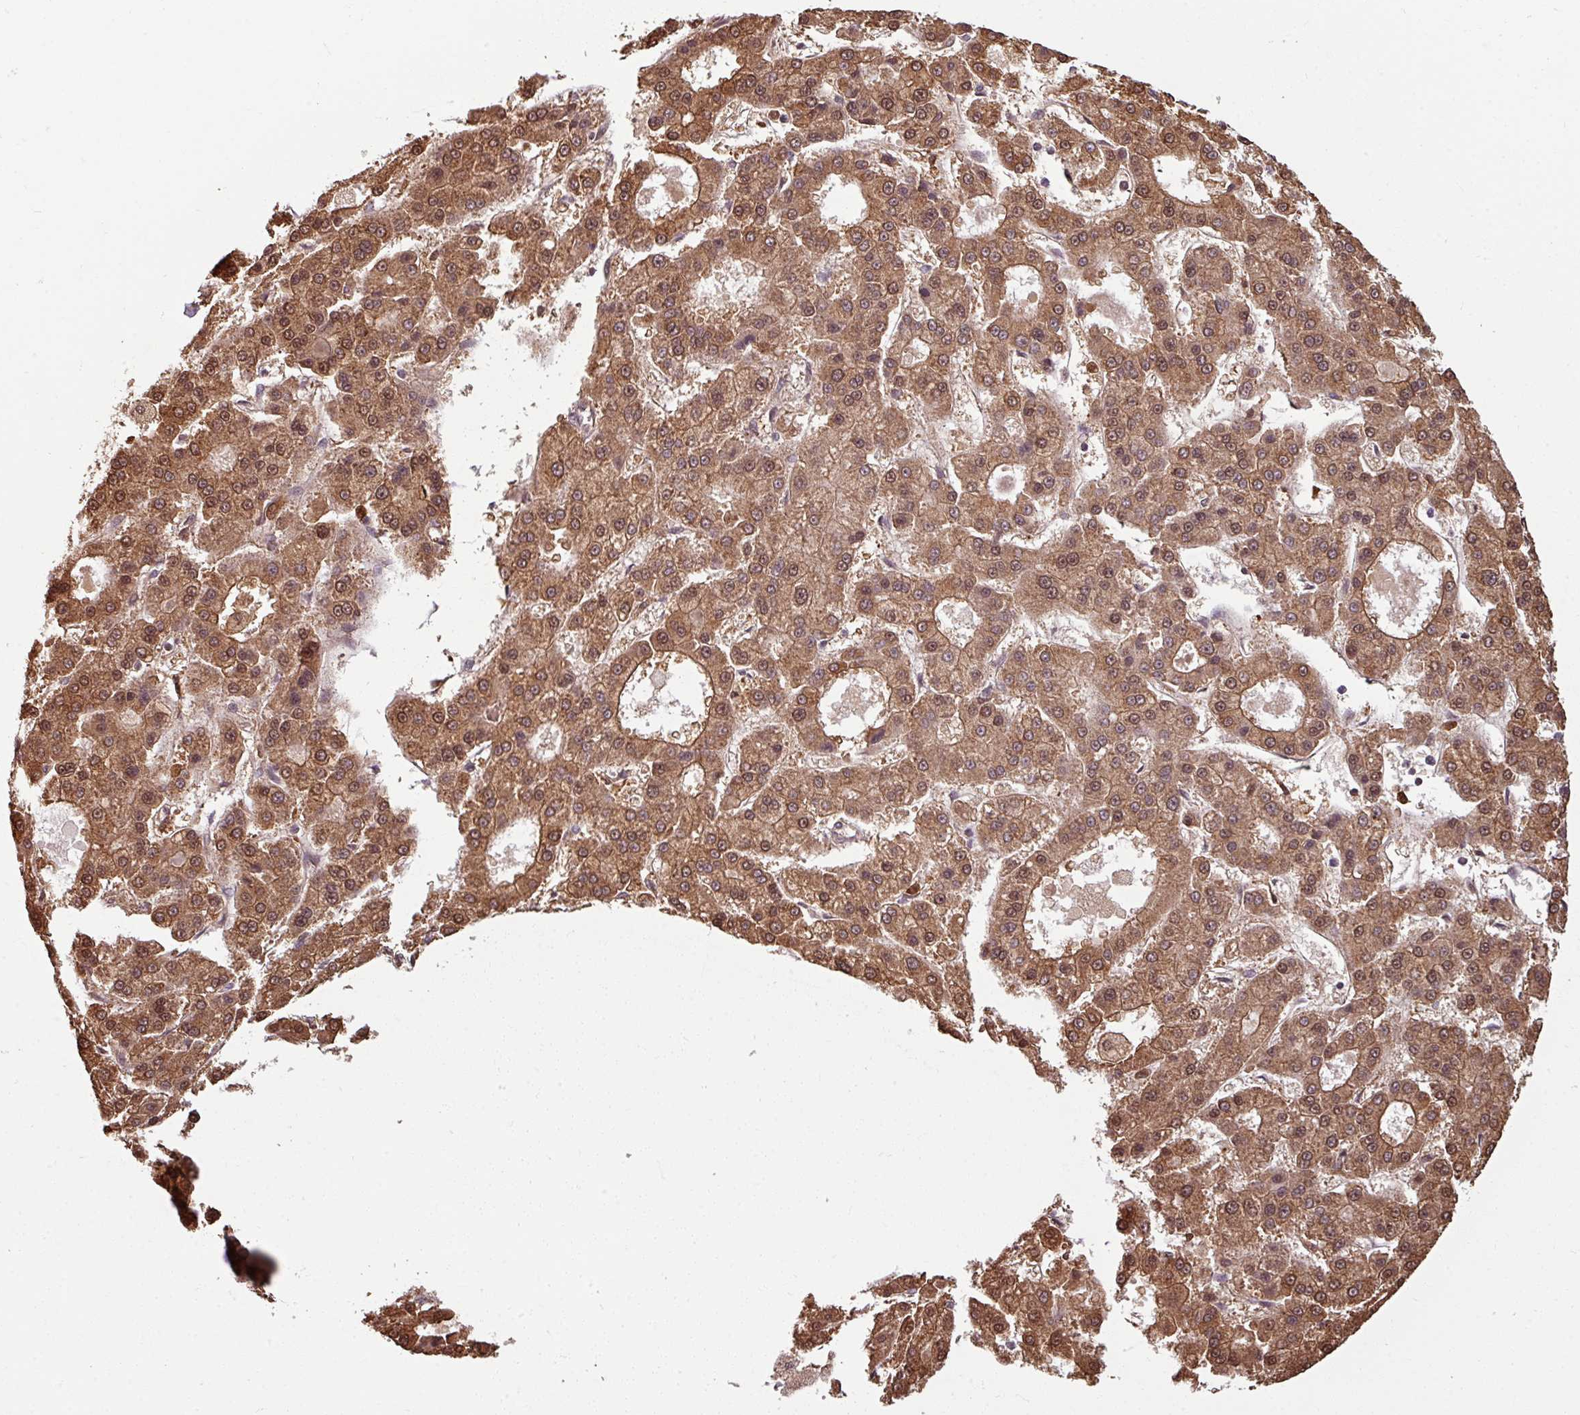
{"staining": {"intensity": "moderate", "quantity": ">75%", "location": "cytoplasmic/membranous,nuclear"}, "tissue": "liver cancer", "cell_type": "Tumor cells", "image_type": "cancer", "snomed": [{"axis": "morphology", "description": "Carcinoma, Hepatocellular, NOS"}, {"axis": "topography", "description": "Liver"}], "caption": "Liver cancer (hepatocellular carcinoma) was stained to show a protein in brown. There is medium levels of moderate cytoplasmic/membranous and nuclear positivity in about >75% of tumor cells. The staining was performed using DAB to visualize the protein expression in brown, while the nuclei were stained in blue with hematoxylin (Magnification: 20x).", "gene": "KCTD11", "patient": {"sex": "male", "age": 70}}